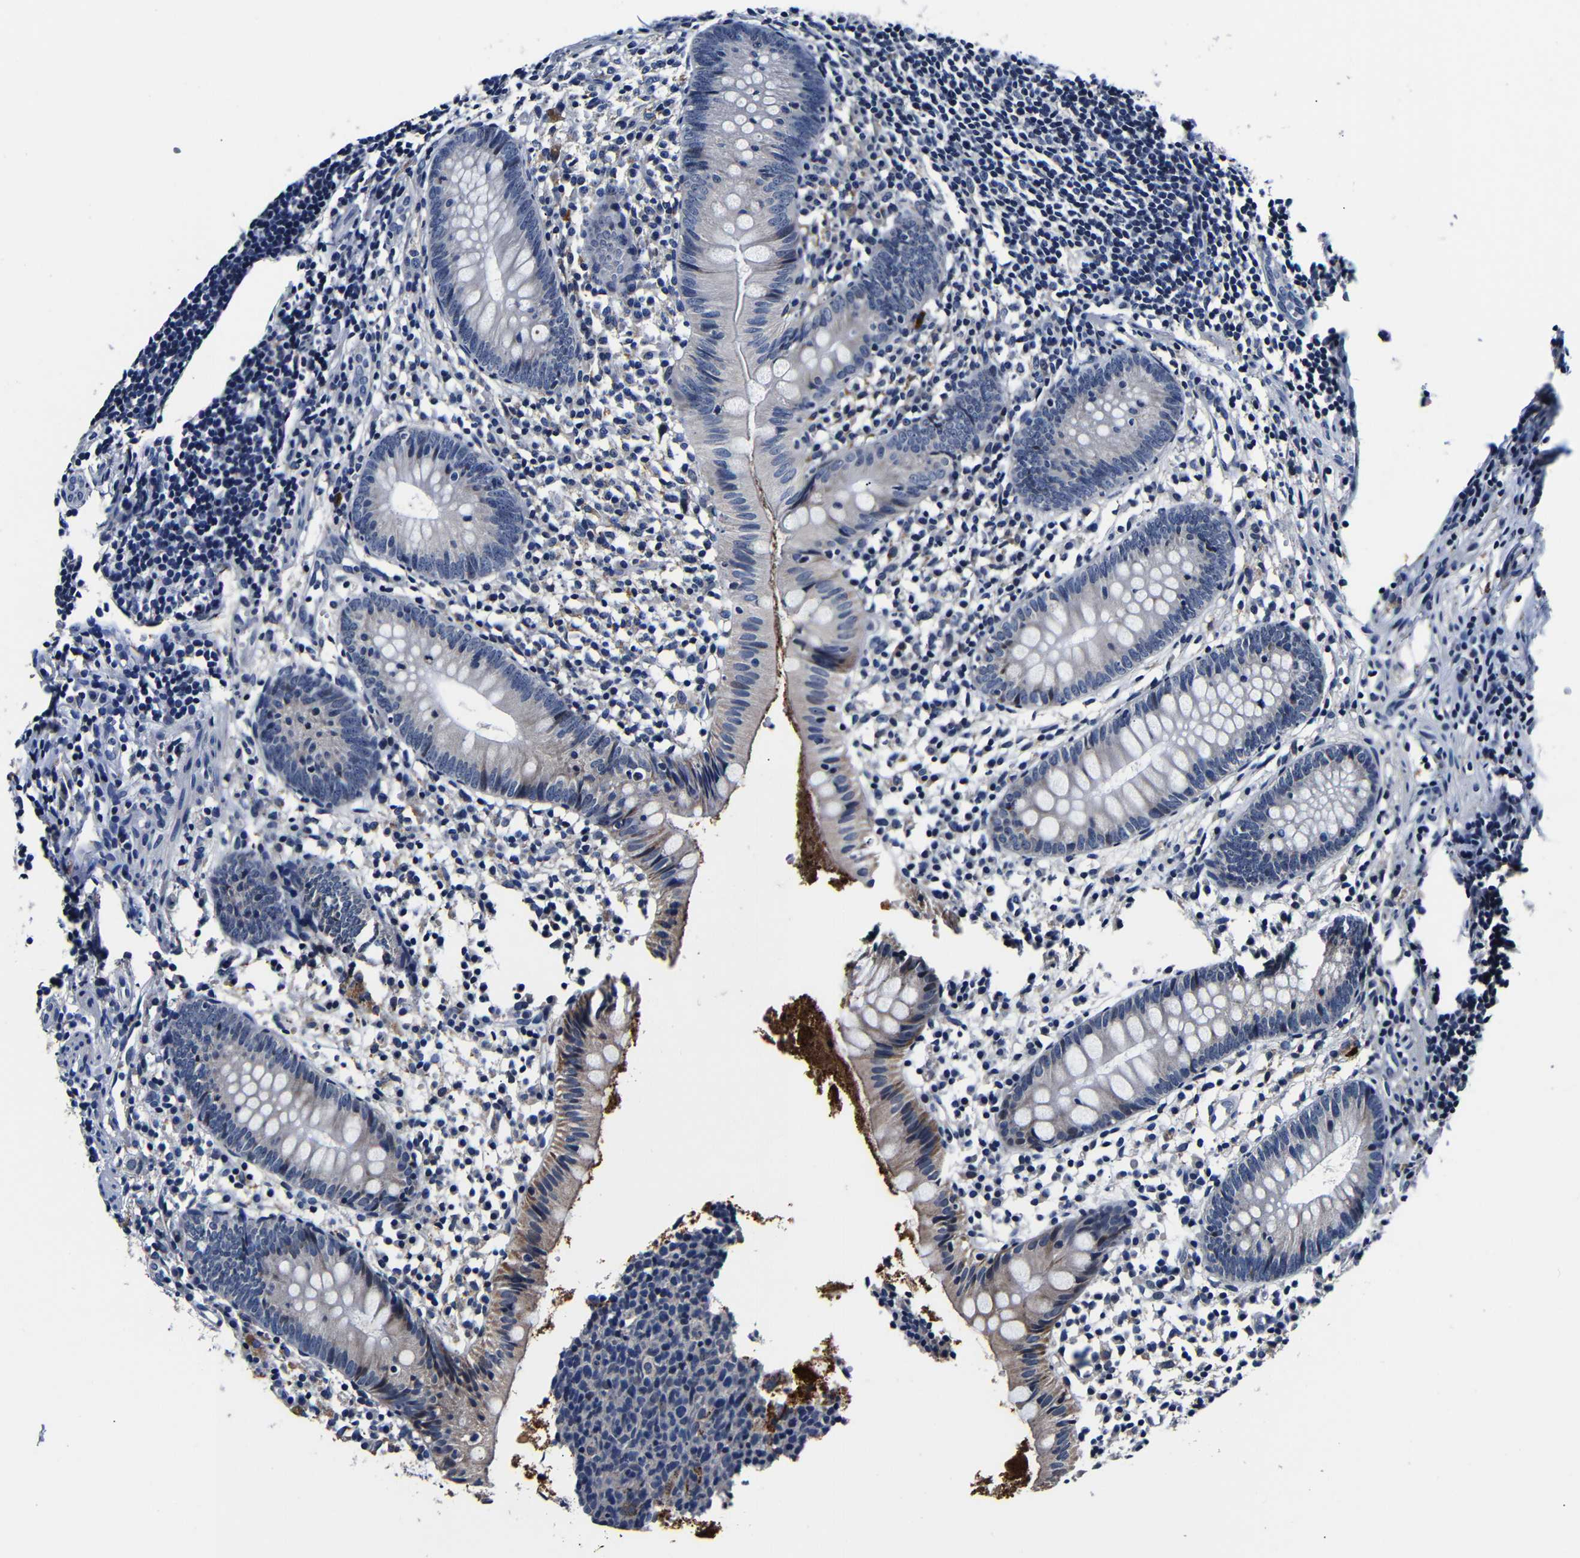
{"staining": {"intensity": "moderate", "quantity": "<25%", "location": "cytoplasmic/membranous"}, "tissue": "appendix", "cell_type": "Glandular cells", "image_type": "normal", "snomed": [{"axis": "morphology", "description": "Normal tissue, NOS"}, {"axis": "topography", "description": "Appendix"}], "caption": "Moderate cytoplasmic/membranous positivity for a protein is identified in about <25% of glandular cells of normal appendix using IHC.", "gene": "DEPP1", "patient": {"sex": "female", "age": 20}}